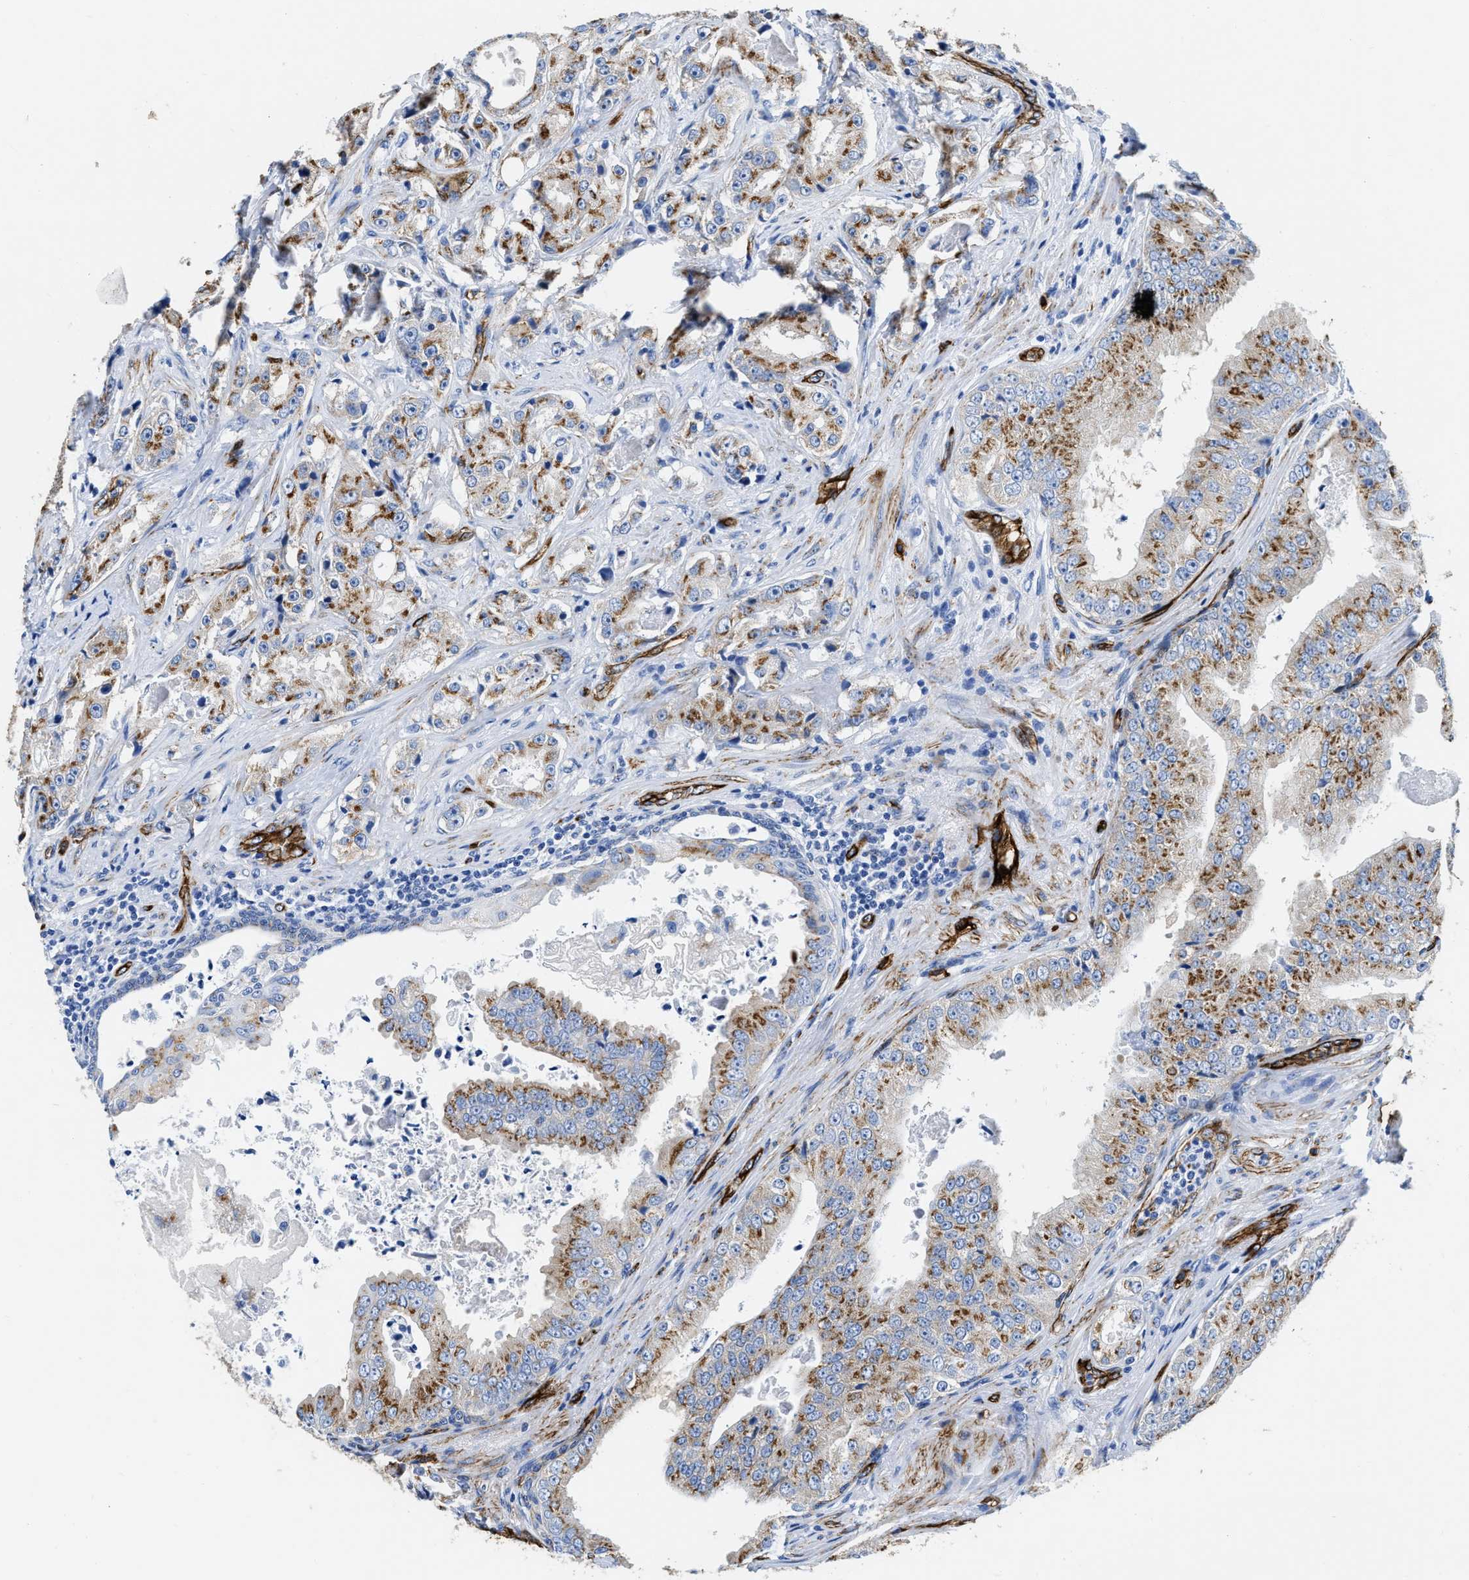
{"staining": {"intensity": "moderate", "quantity": ">75%", "location": "cytoplasmic/membranous"}, "tissue": "prostate cancer", "cell_type": "Tumor cells", "image_type": "cancer", "snomed": [{"axis": "morphology", "description": "Adenocarcinoma, High grade"}, {"axis": "topography", "description": "Prostate"}], "caption": "A medium amount of moderate cytoplasmic/membranous positivity is seen in about >75% of tumor cells in prostate adenocarcinoma (high-grade) tissue. The staining is performed using DAB brown chromogen to label protein expression. The nuclei are counter-stained blue using hematoxylin.", "gene": "TVP23B", "patient": {"sex": "male", "age": 73}}